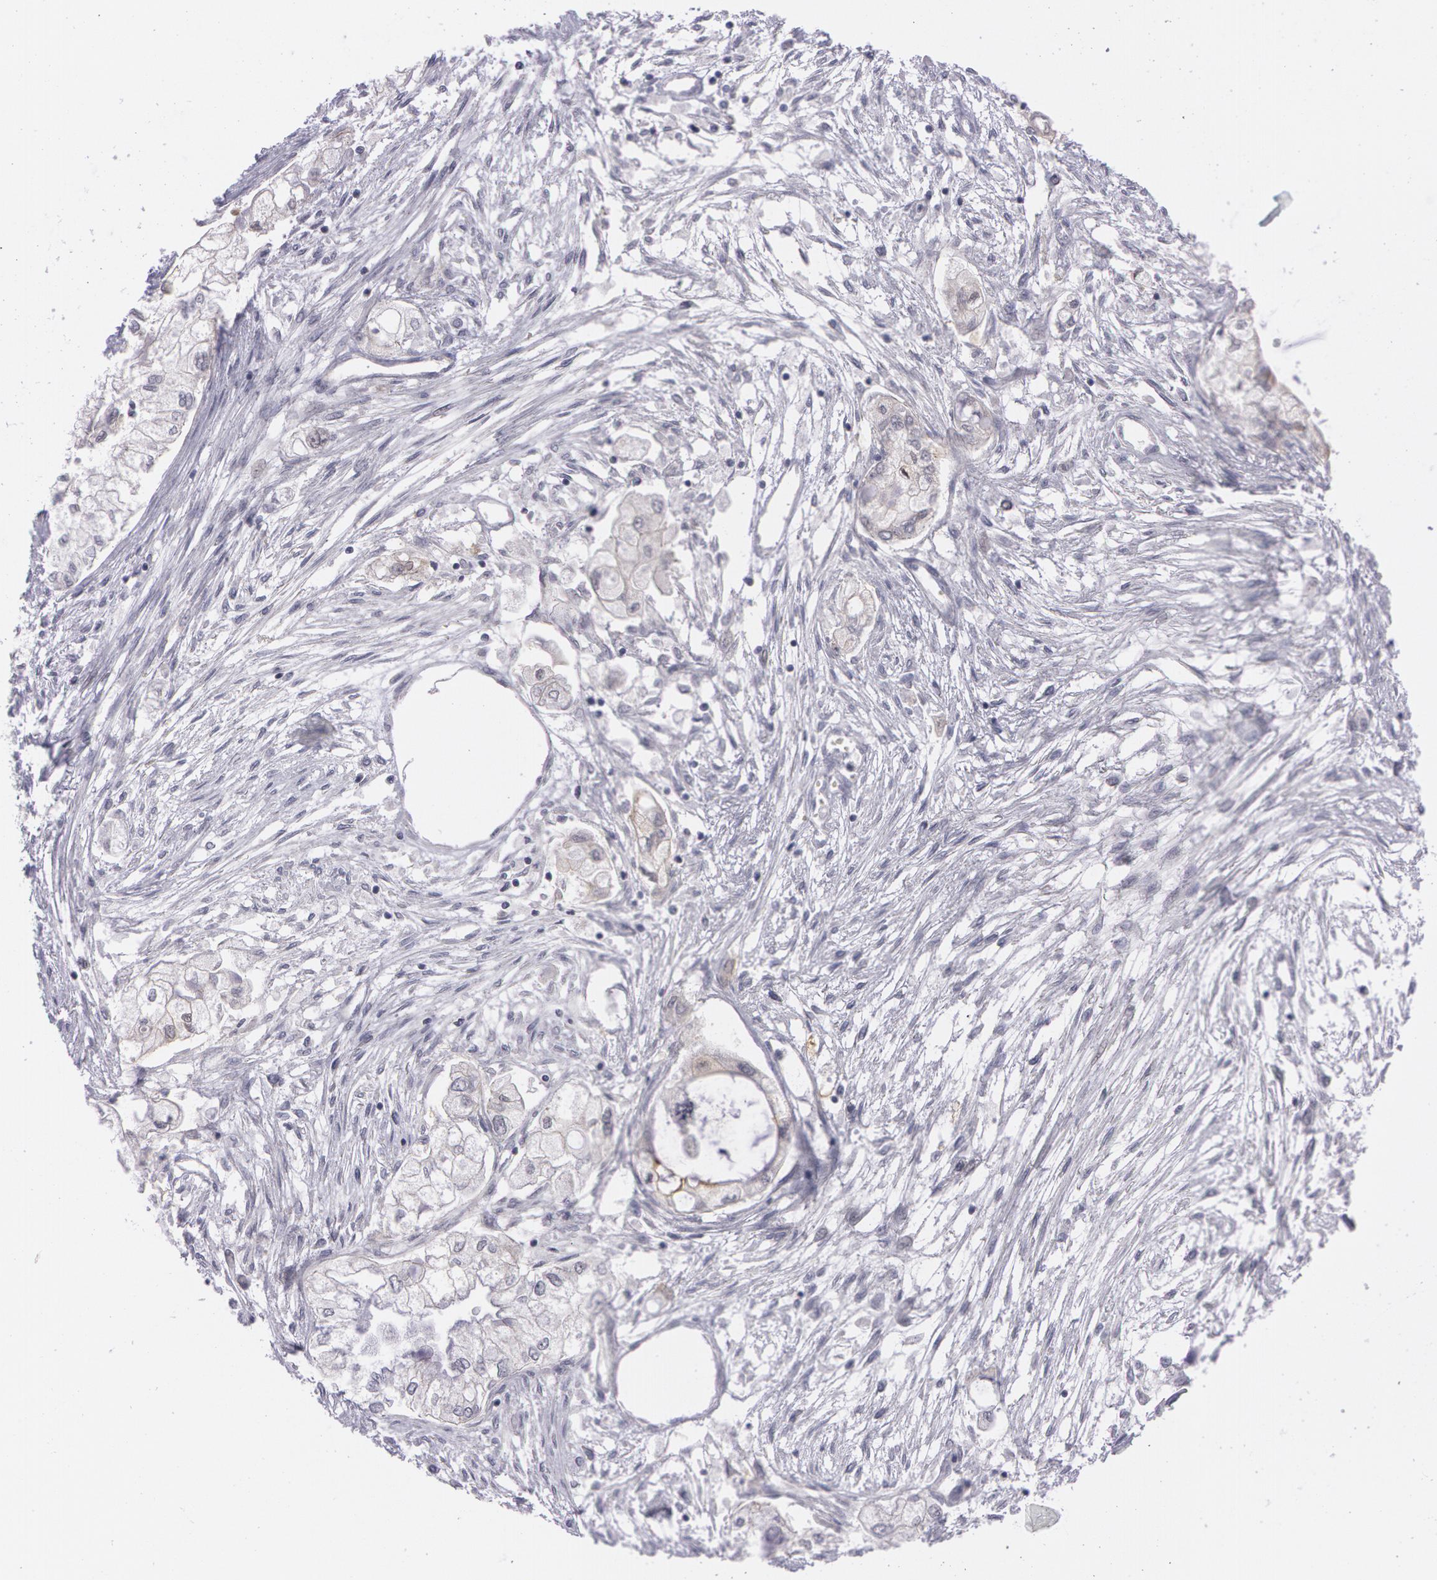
{"staining": {"intensity": "negative", "quantity": "none", "location": "none"}, "tissue": "pancreatic cancer", "cell_type": "Tumor cells", "image_type": "cancer", "snomed": [{"axis": "morphology", "description": "Adenocarcinoma, NOS"}, {"axis": "topography", "description": "Pancreas"}], "caption": "Tumor cells show no significant positivity in adenocarcinoma (pancreatic).", "gene": "IL1RN", "patient": {"sex": "male", "age": 79}}